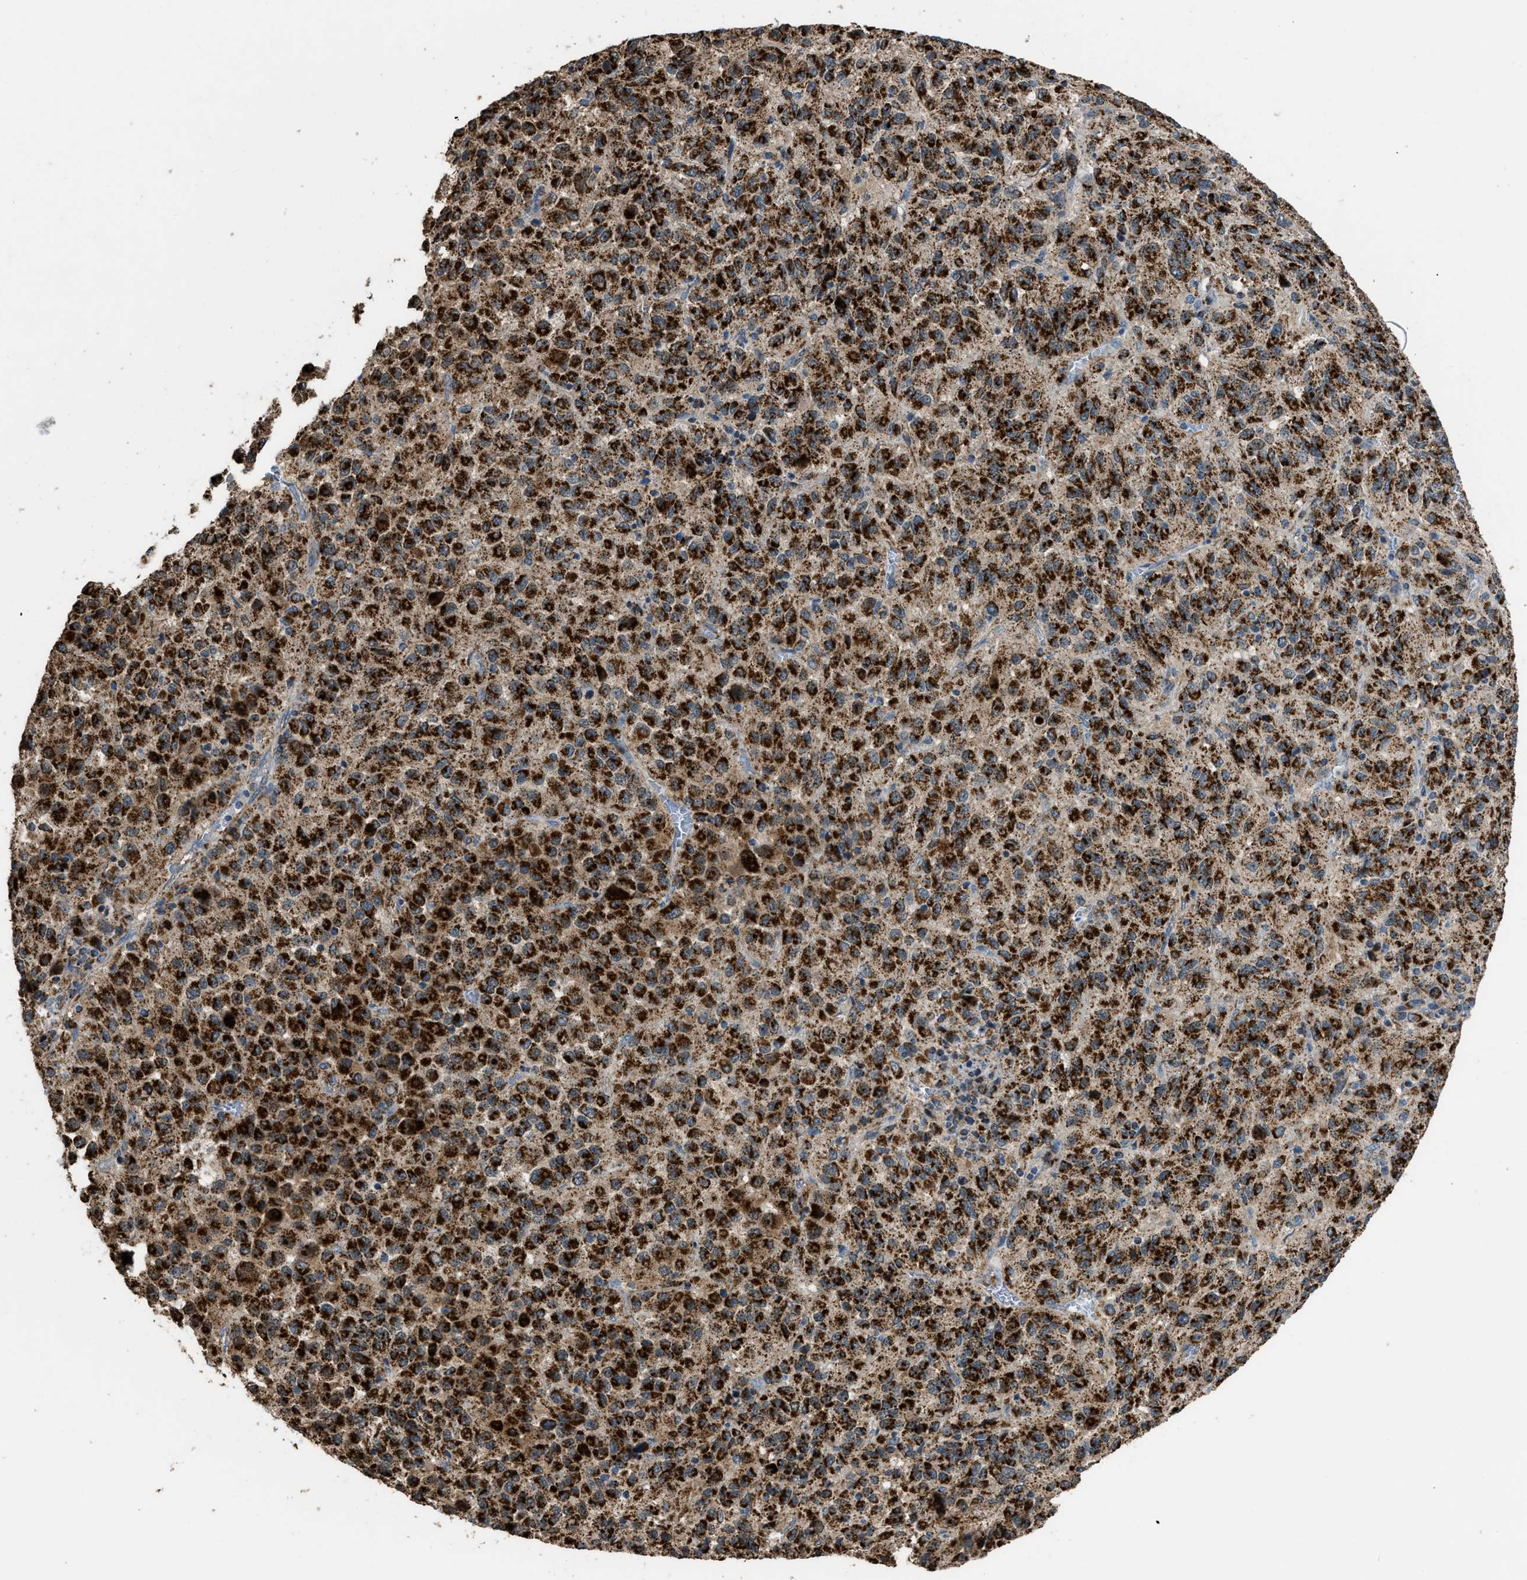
{"staining": {"intensity": "strong", "quantity": ">75%", "location": "cytoplasmic/membranous"}, "tissue": "melanoma", "cell_type": "Tumor cells", "image_type": "cancer", "snomed": [{"axis": "morphology", "description": "Malignant melanoma, Metastatic site"}, {"axis": "topography", "description": "Lung"}], "caption": "The histopathology image reveals immunohistochemical staining of melanoma. There is strong cytoplasmic/membranous positivity is appreciated in about >75% of tumor cells.", "gene": "ETFB", "patient": {"sex": "male", "age": 64}}